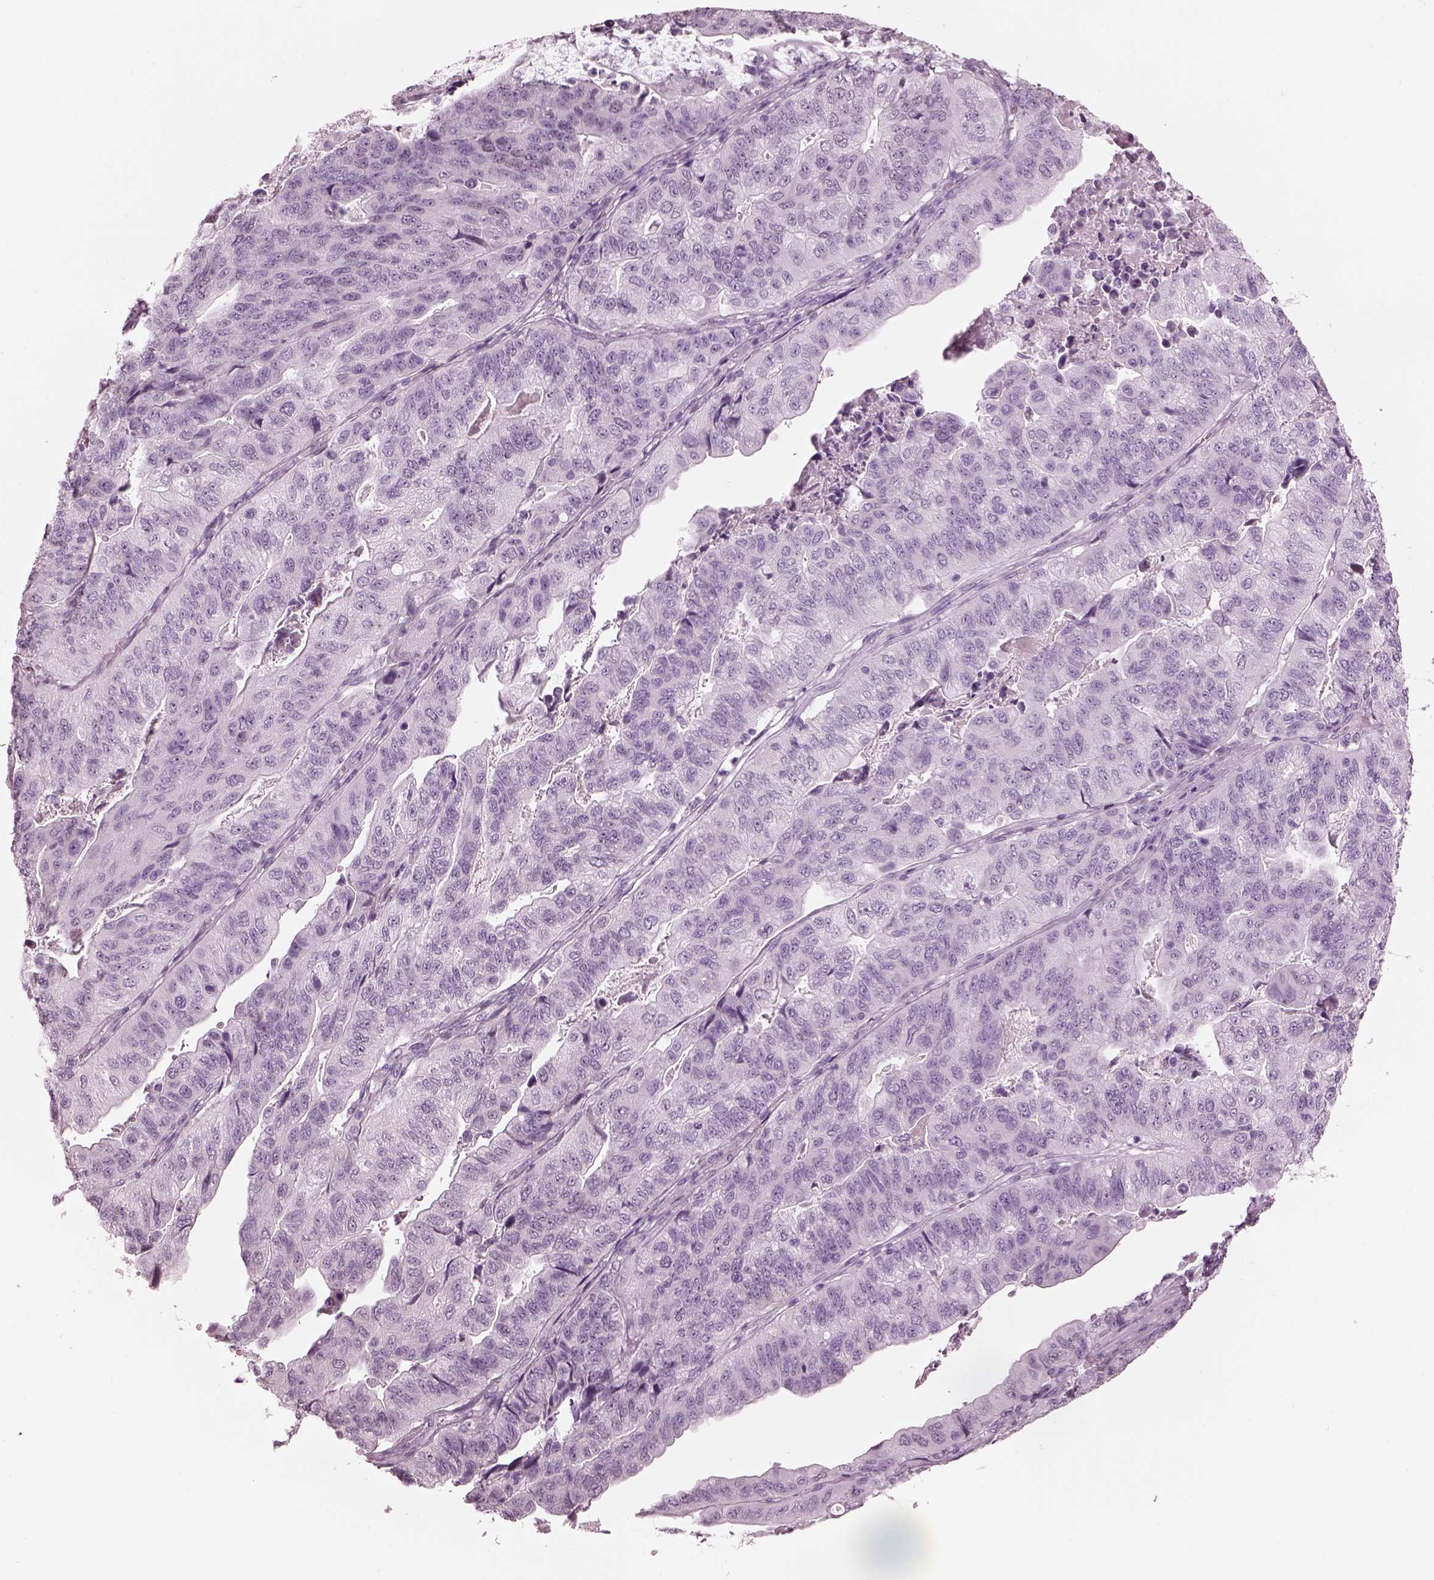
{"staining": {"intensity": "negative", "quantity": "none", "location": "none"}, "tissue": "stomach cancer", "cell_type": "Tumor cells", "image_type": "cancer", "snomed": [{"axis": "morphology", "description": "Adenocarcinoma, NOS"}, {"axis": "topography", "description": "Stomach, upper"}], "caption": "An image of human stomach cancer is negative for staining in tumor cells. (Brightfield microscopy of DAB immunohistochemistry (IHC) at high magnification).", "gene": "KRTAP24-1", "patient": {"sex": "female", "age": 67}}